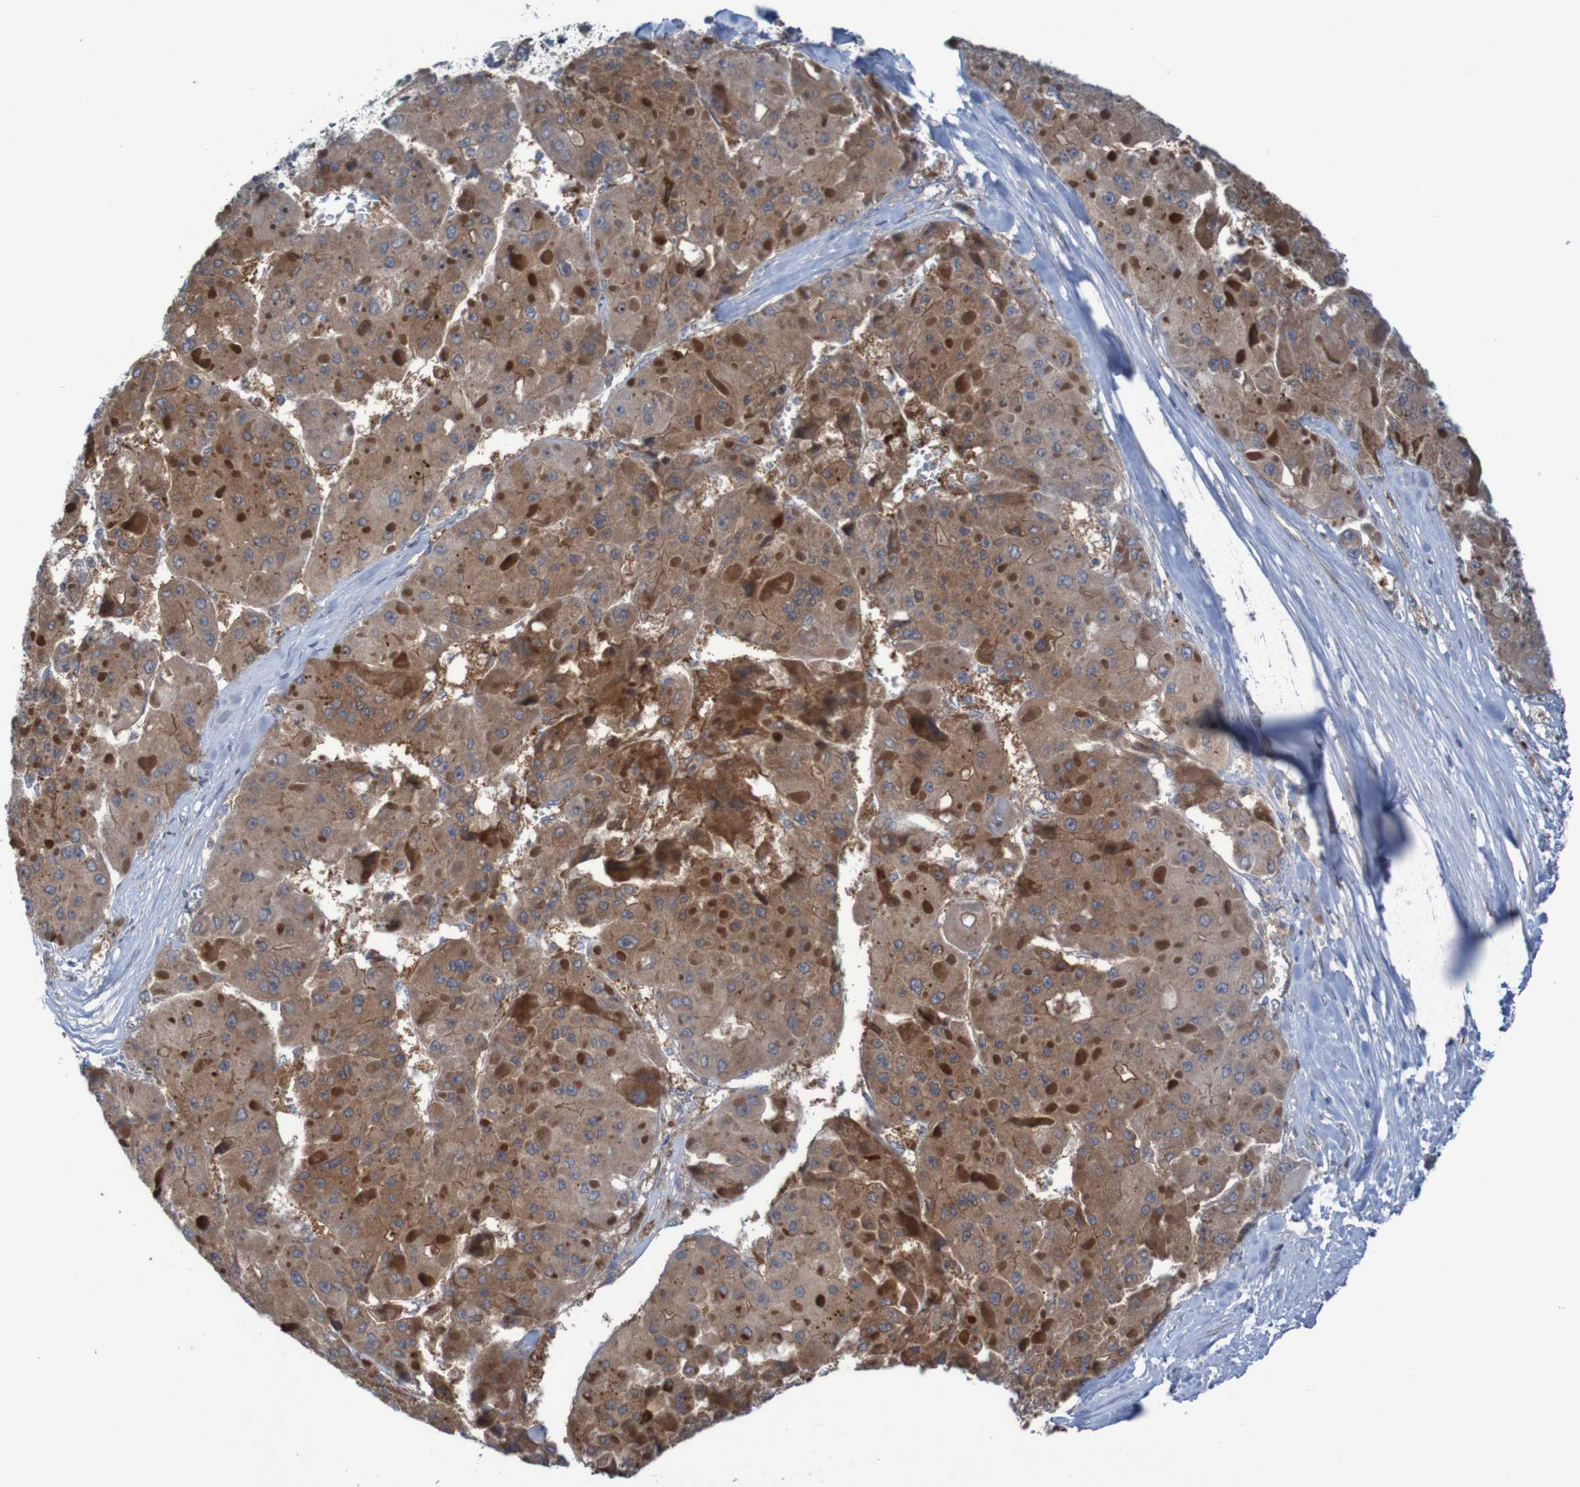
{"staining": {"intensity": "strong", "quantity": ">75%", "location": "cytoplasmic/membranous"}, "tissue": "liver cancer", "cell_type": "Tumor cells", "image_type": "cancer", "snomed": [{"axis": "morphology", "description": "Carcinoma, Hepatocellular, NOS"}, {"axis": "topography", "description": "Liver"}], "caption": "Strong cytoplasmic/membranous staining for a protein is appreciated in about >75% of tumor cells of liver cancer using immunohistochemistry.", "gene": "ANGPT4", "patient": {"sex": "female", "age": 73}}